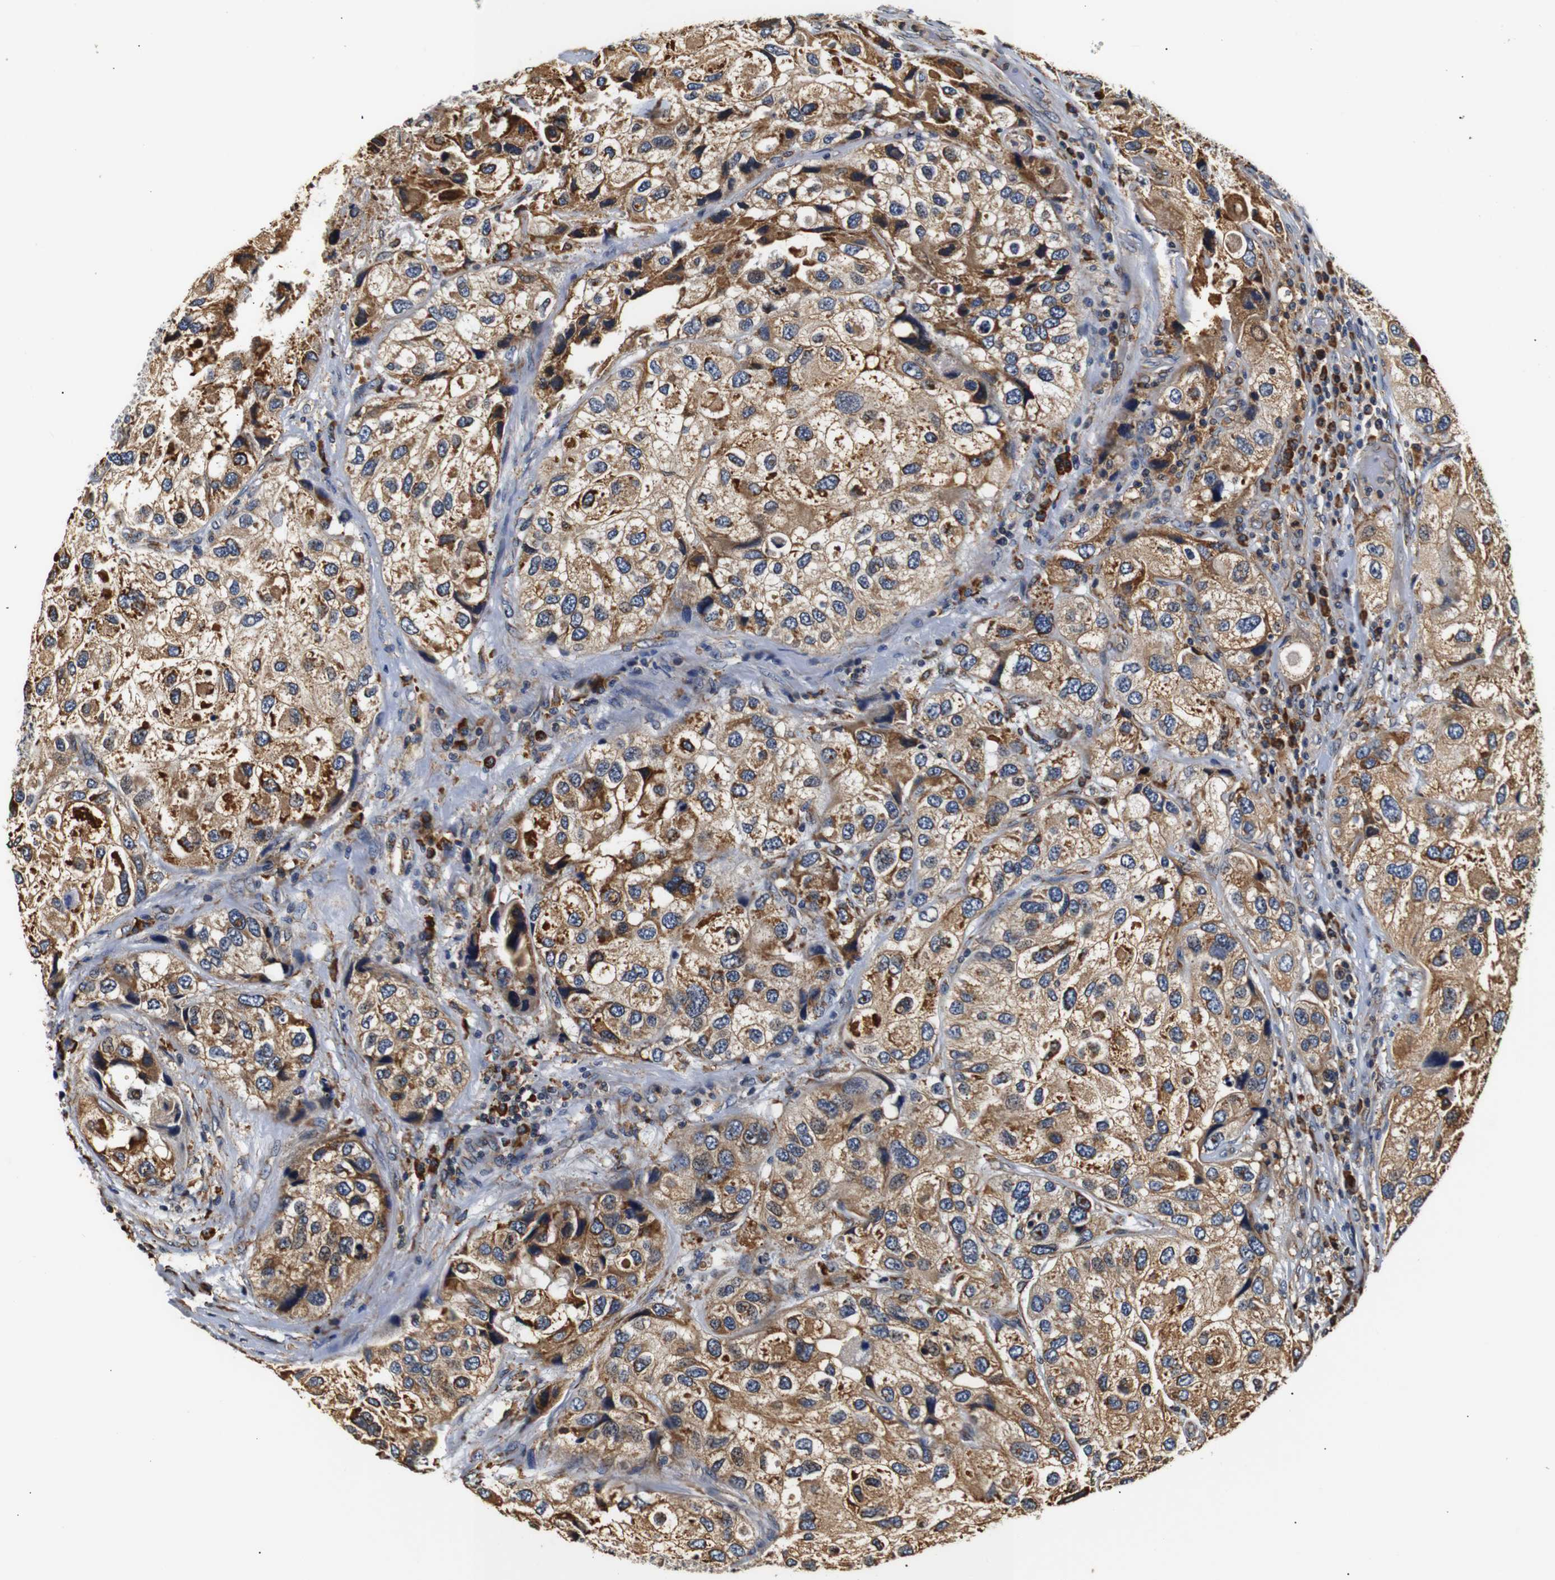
{"staining": {"intensity": "moderate", "quantity": ">75%", "location": "cytoplasmic/membranous"}, "tissue": "urothelial cancer", "cell_type": "Tumor cells", "image_type": "cancer", "snomed": [{"axis": "morphology", "description": "Urothelial carcinoma, High grade"}, {"axis": "topography", "description": "Urinary bladder"}], "caption": "This micrograph shows urothelial carcinoma (high-grade) stained with immunohistochemistry (IHC) to label a protein in brown. The cytoplasmic/membranous of tumor cells show moderate positivity for the protein. Nuclei are counter-stained blue.", "gene": "HHIP", "patient": {"sex": "female", "age": 64}}